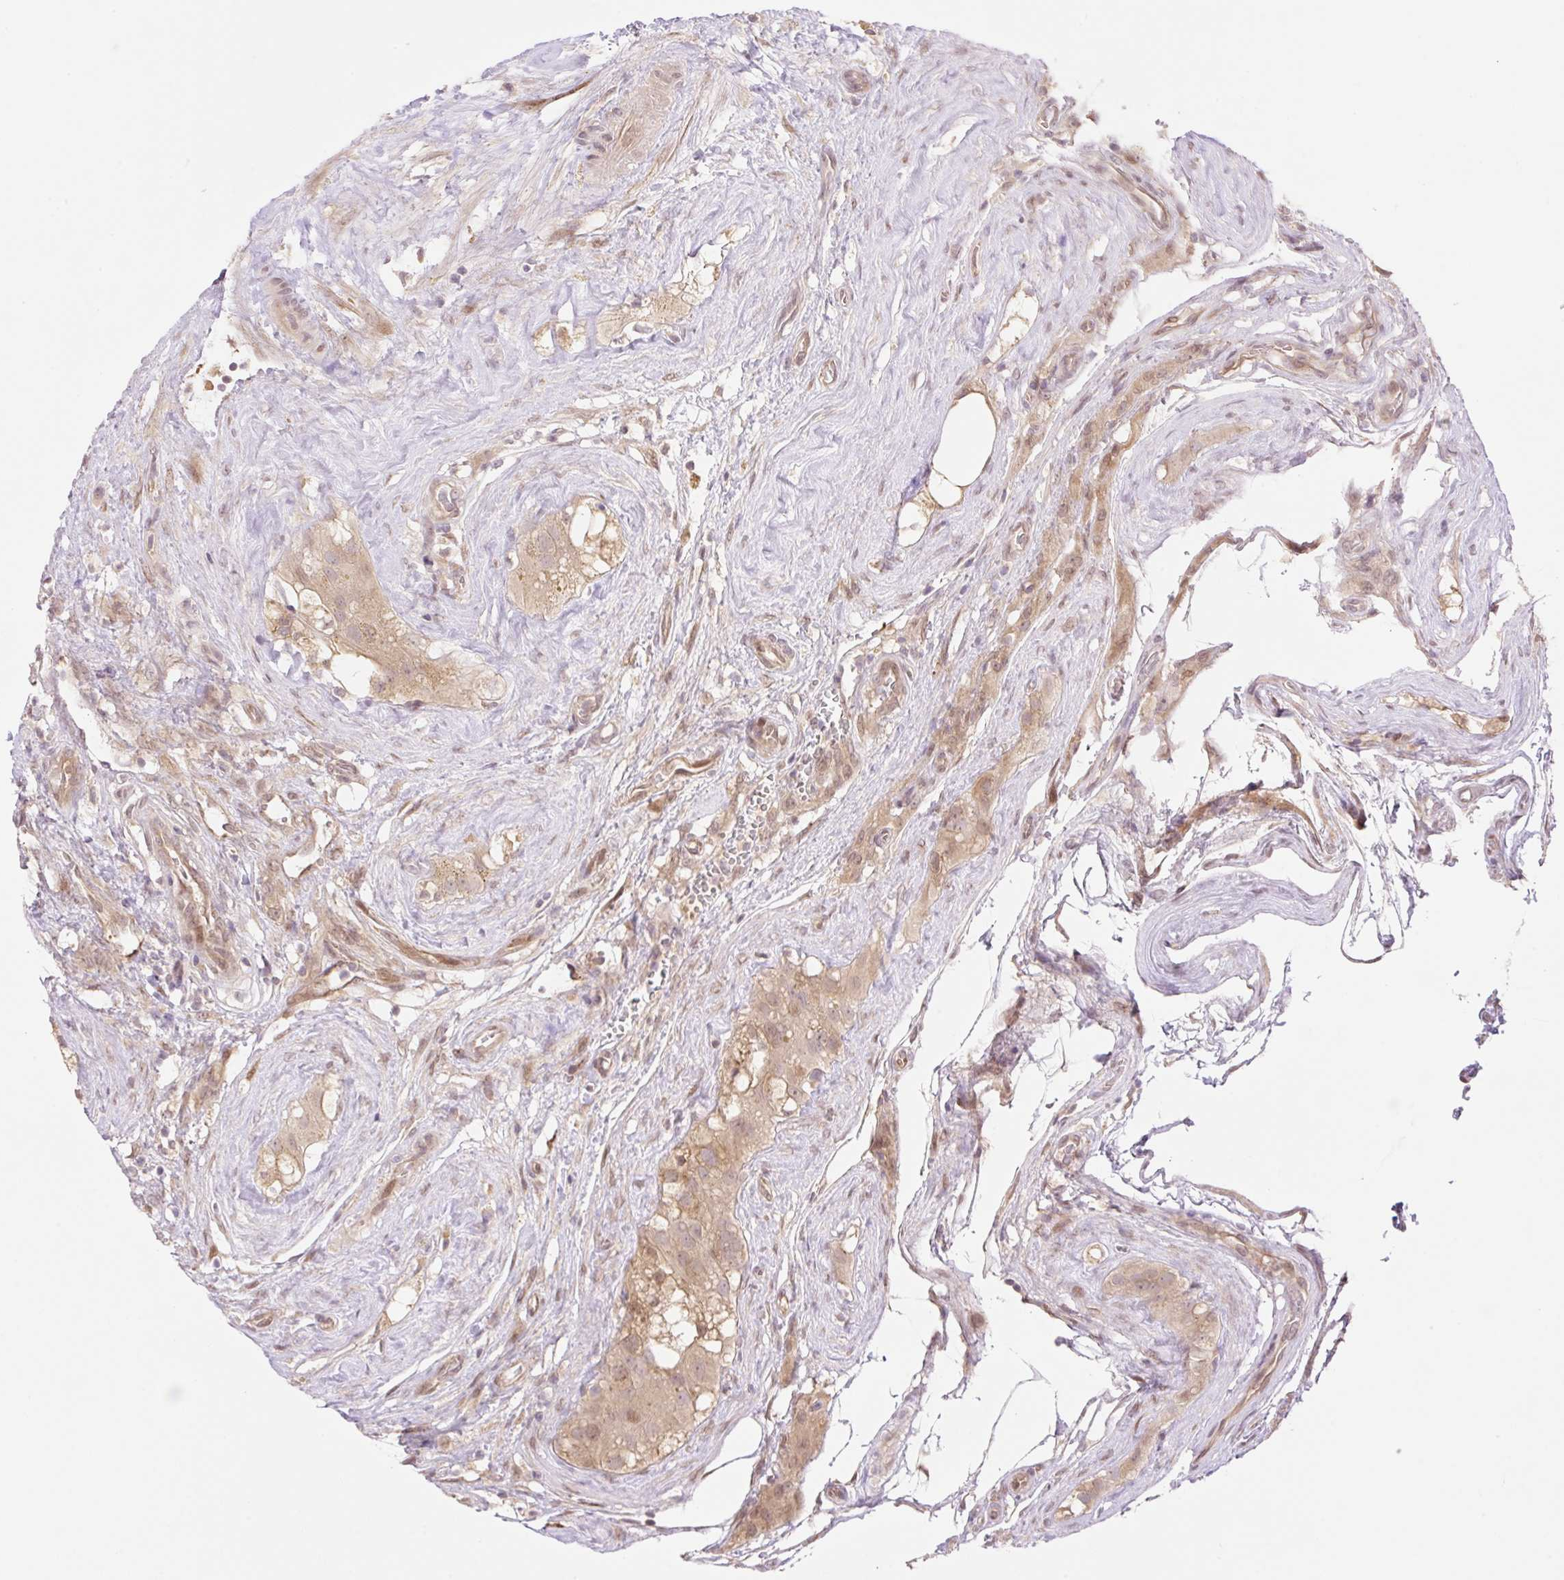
{"staining": {"intensity": "weak", "quantity": ">75%", "location": "cytoplasmic/membranous,nuclear"}, "tissue": "testis cancer", "cell_type": "Tumor cells", "image_type": "cancer", "snomed": [{"axis": "morphology", "description": "Seminoma, NOS"}, {"axis": "topography", "description": "Testis"}], "caption": "DAB immunohistochemical staining of human seminoma (testis) exhibits weak cytoplasmic/membranous and nuclear protein positivity in approximately >75% of tumor cells.", "gene": "VPS25", "patient": {"sex": "male", "age": 71}}